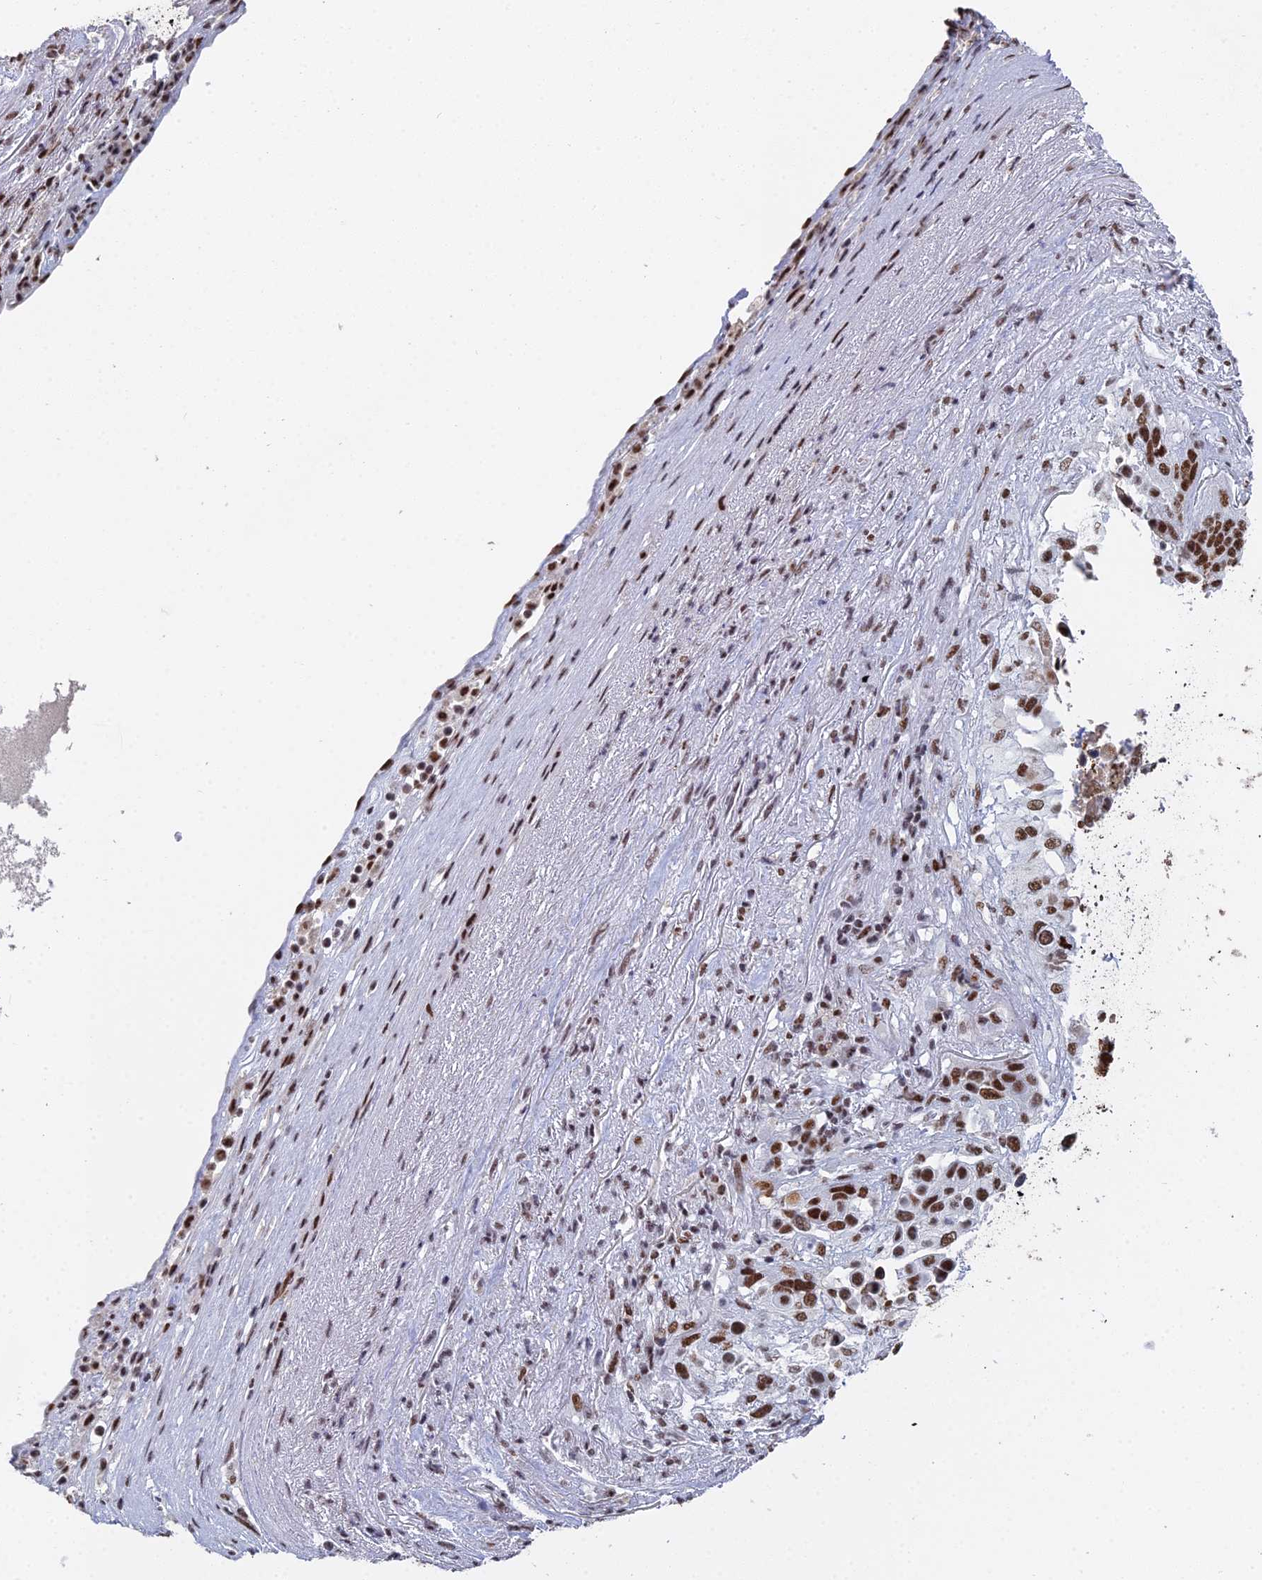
{"staining": {"intensity": "strong", "quantity": ">75%", "location": "nuclear"}, "tissue": "lung cancer", "cell_type": "Tumor cells", "image_type": "cancer", "snomed": [{"axis": "morphology", "description": "Normal tissue, NOS"}, {"axis": "morphology", "description": "Squamous cell carcinoma, NOS"}, {"axis": "topography", "description": "Lymph node"}, {"axis": "topography", "description": "Lung"}], "caption": "The histopathology image exhibits a brown stain indicating the presence of a protein in the nuclear of tumor cells in lung squamous cell carcinoma. The staining is performed using DAB (3,3'-diaminobenzidine) brown chromogen to label protein expression. The nuclei are counter-stained blue using hematoxylin.", "gene": "SF3B3", "patient": {"sex": "male", "age": 66}}